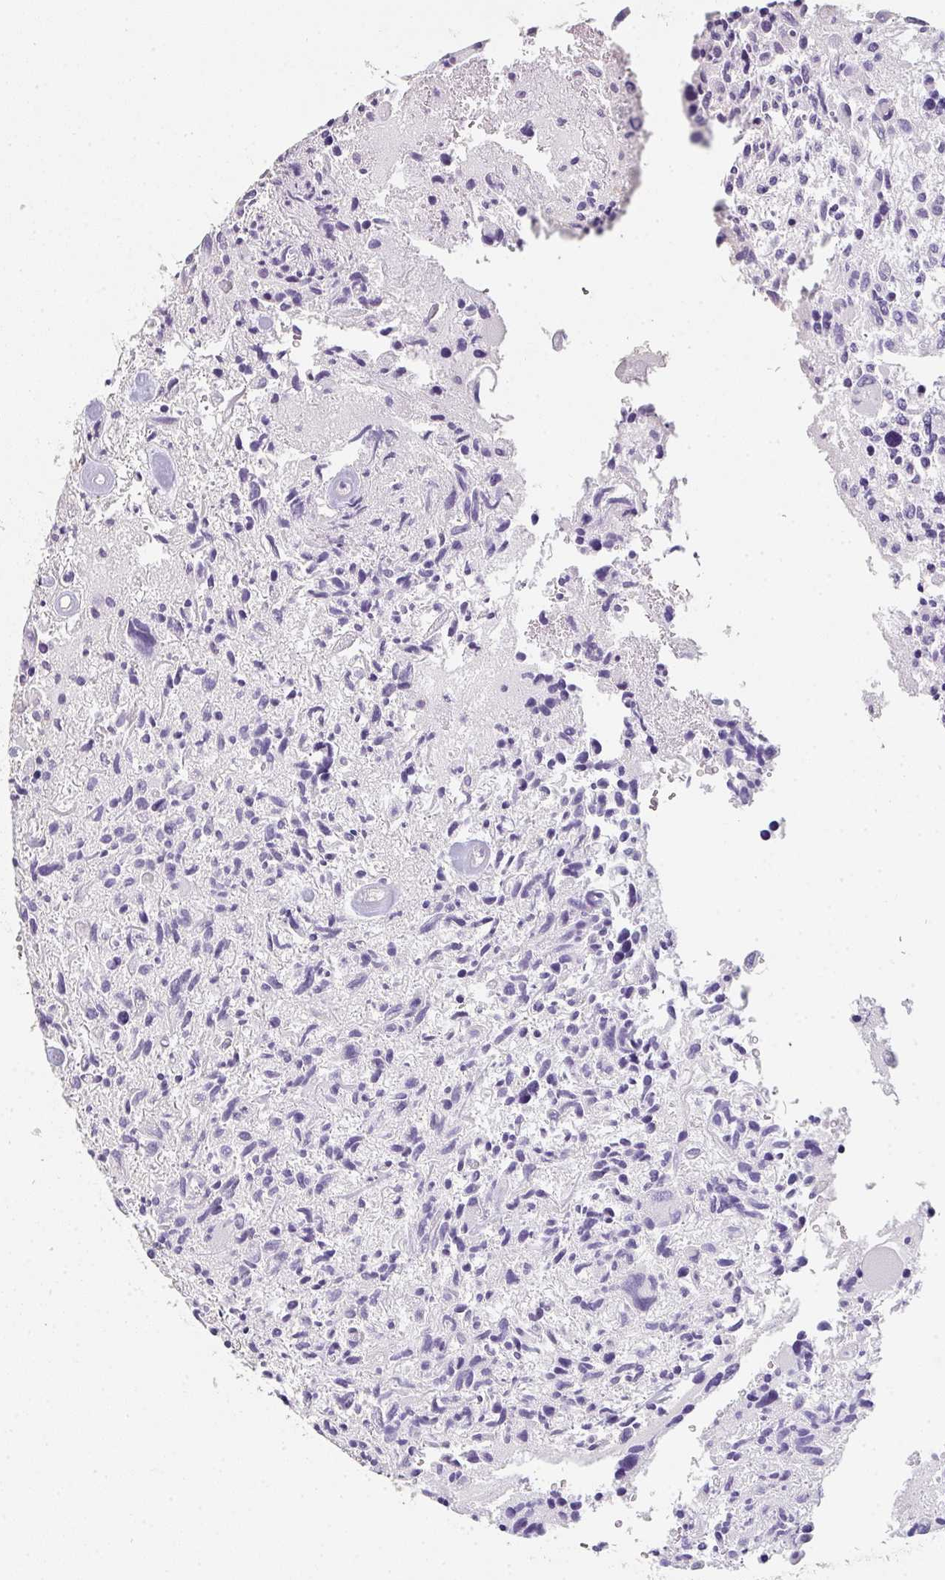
{"staining": {"intensity": "negative", "quantity": "none", "location": "none"}, "tissue": "glioma", "cell_type": "Tumor cells", "image_type": "cancer", "snomed": [{"axis": "morphology", "description": "Glioma, malignant, High grade"}, {"axis": "topography", "description": "Brain"}], "caption": "IHC histopathology image of neoplastic tissue: malignant high-grade glioma stained with DAB shows no significant protein expression in tumor cells.", "gene": "C1QTNF8", "patient": {"sex": "female", "age": 11}}